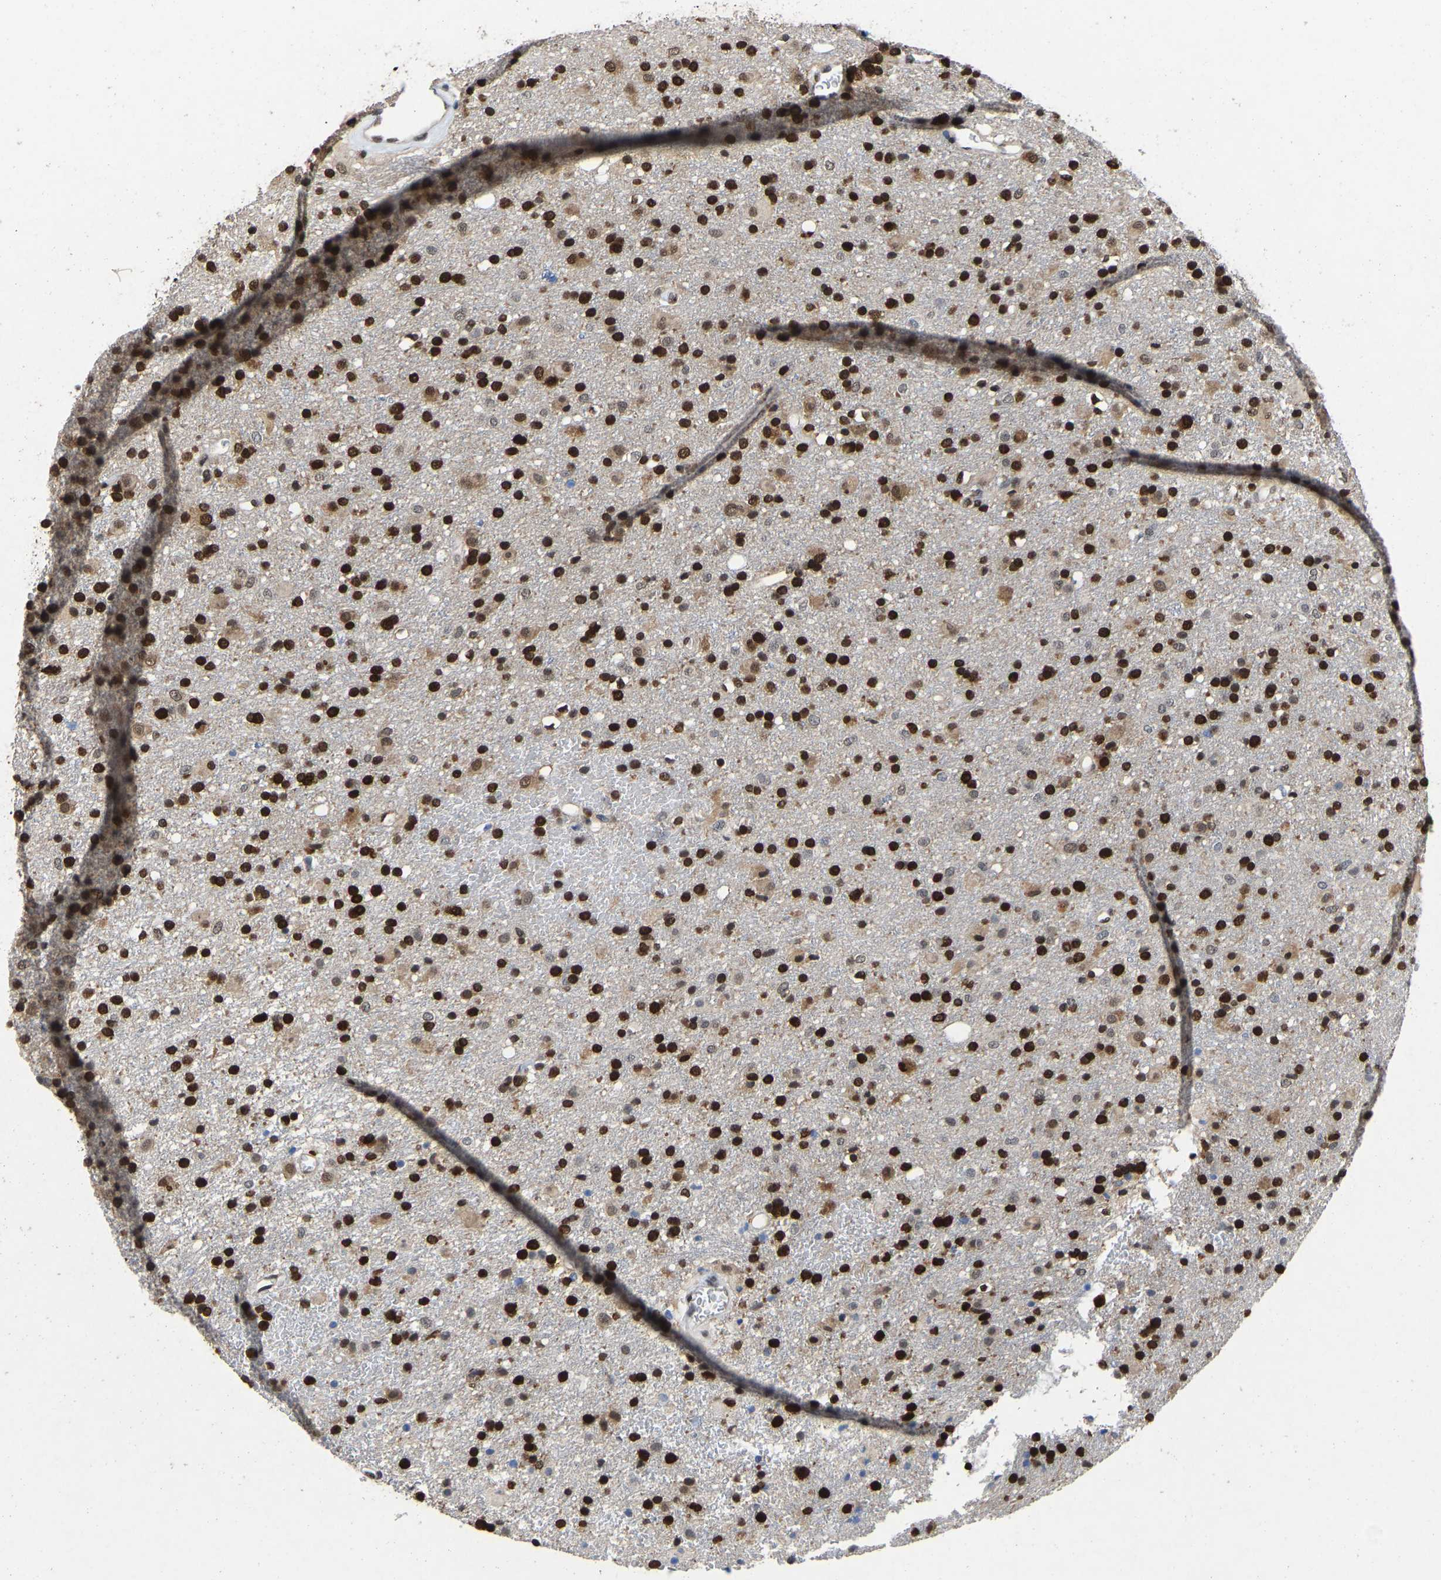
{"staining": {"intensity": "strong", "quantity": ">75%", "location": "nuclear"}, "tissue": "glioma", "cell_type": "Tumor cells", "image_type": "cancer", "snomed": [{"axis": "morphology", "description": "Glioma, malignant, Low grade"}, {"axis": "topography", "description": "Brain"}], "caption": "Protein positivity by IHC reveals strong nuclear positivity in about >75% of tumor cells in glioma.", "gene": "QKI", "patient": {"sex": "male", "age": 65}}